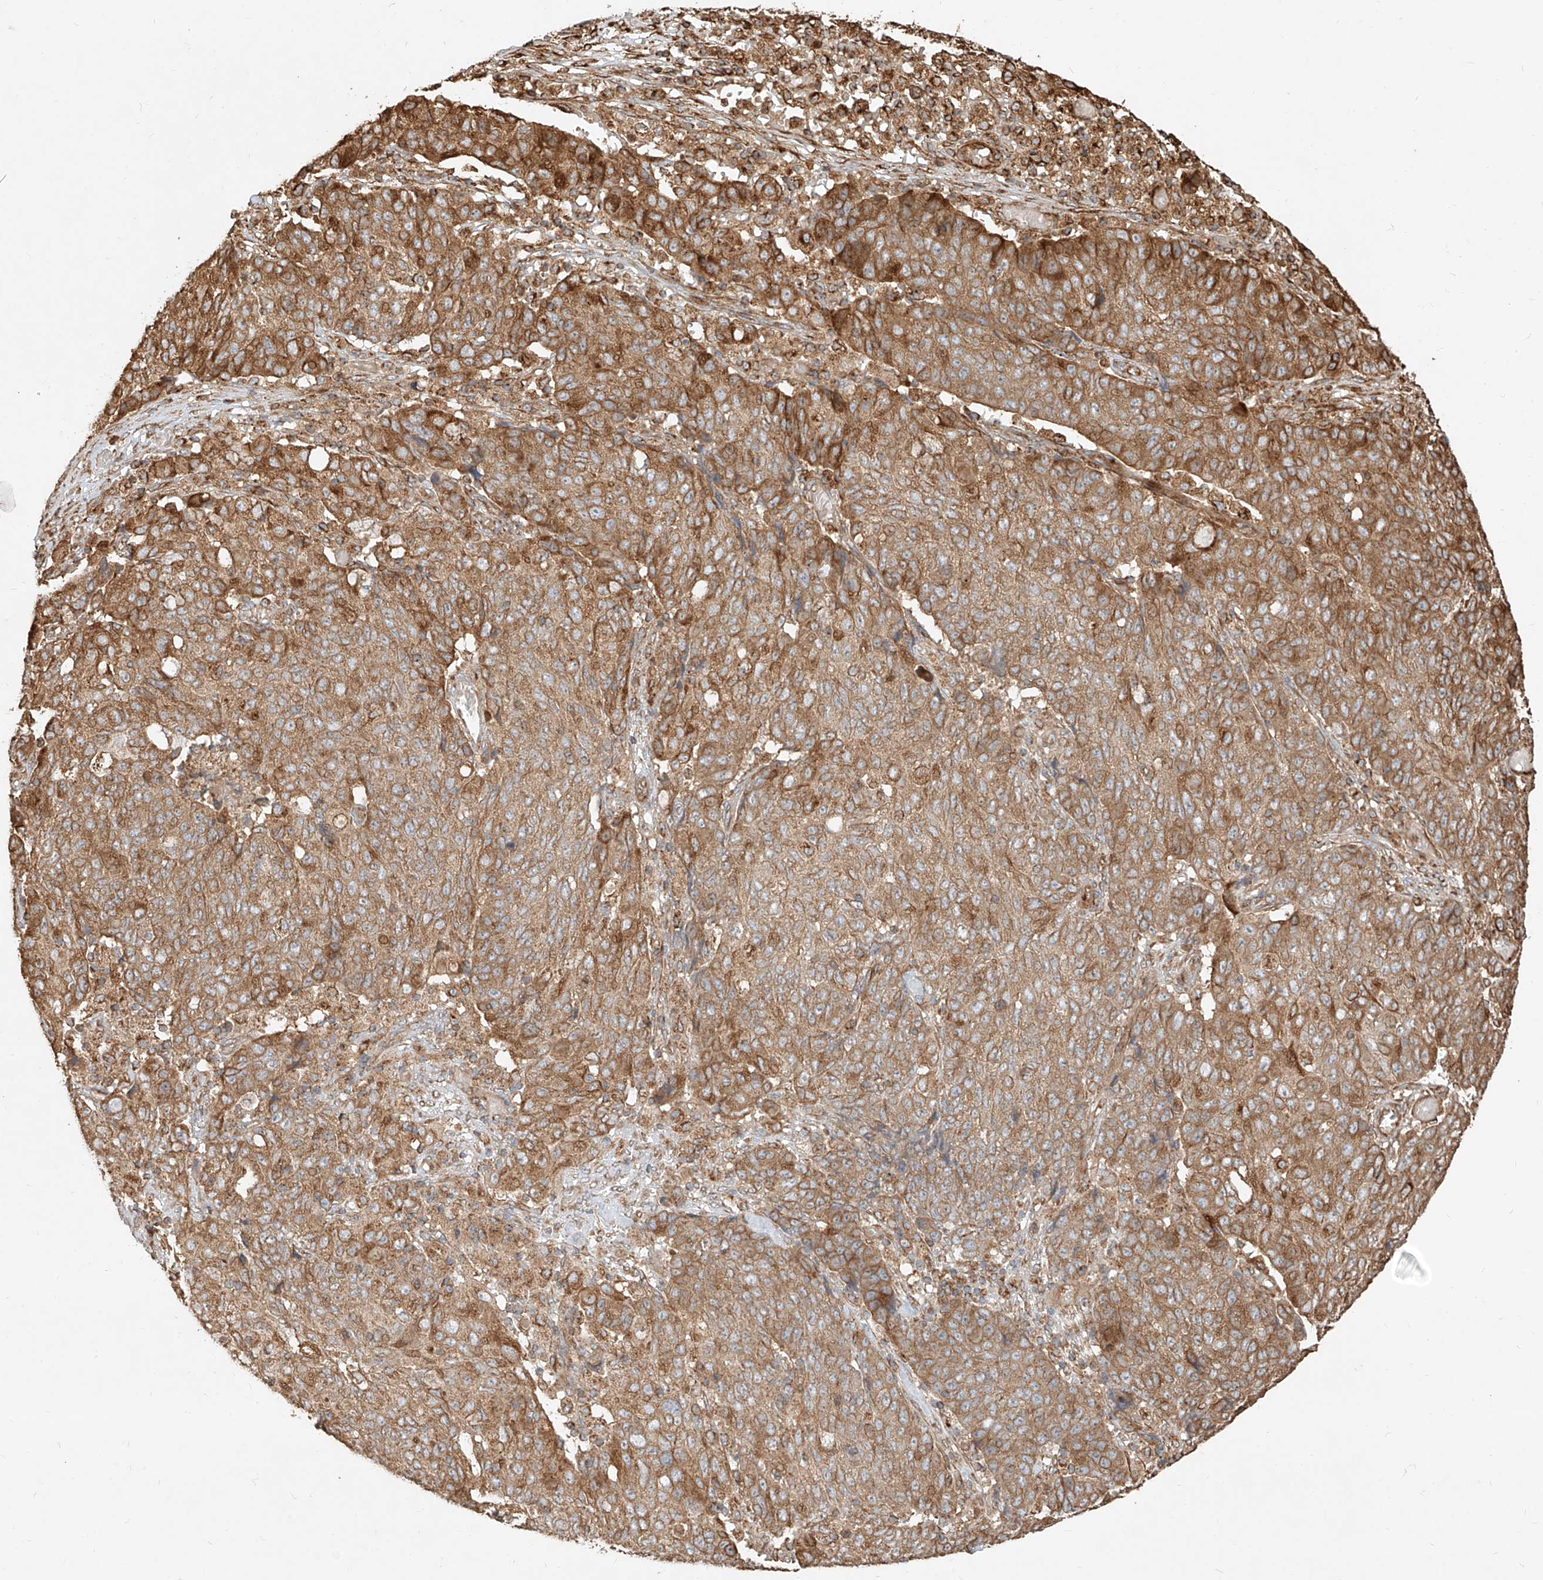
{"staining": {"intensity": "moderate", "quantity": ">75%", "location": "cytoplasmic/membranous"}, "tissue": "ovarian cancer", "cell_type": "Tumor cells", "image_type": "cancer", "snomed": [{"axis": "morphology", "description": "Carcinoma, endometroid"}, {"axis": "topography", "description": "Ovary"}], "caption": "Brown immunohistochemical staining in ovarian cancer (endometroid carcinoma) shows moderate cytoplasmic/membranous expression in approximately >75% of tumor cells.", "gene": "EFNB1", "patient": {"sex": "female", "age": 42}}